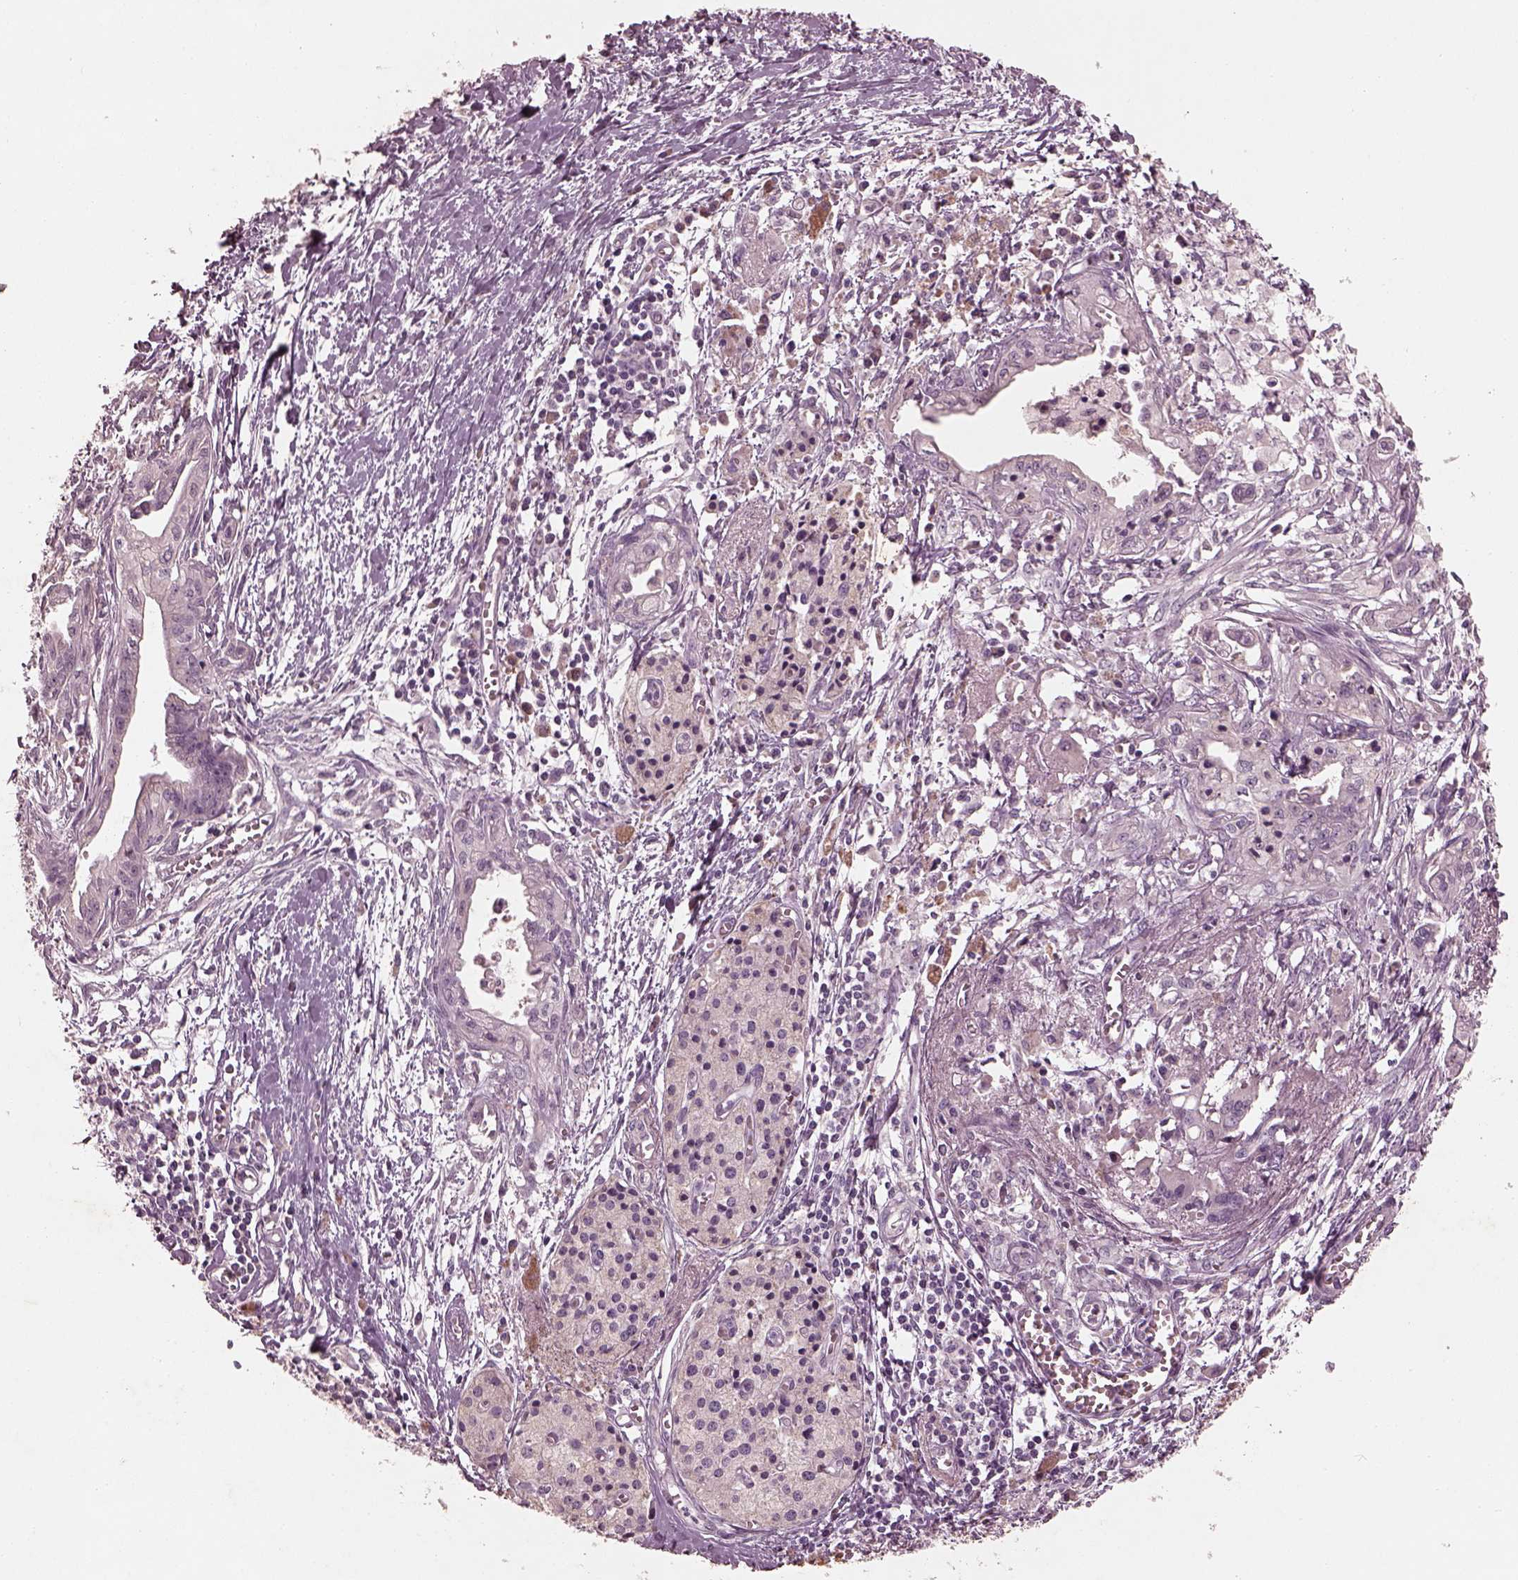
{"staining": {"intensity": "negative", "quantity": "none", "location": "none"}, "tissue": "pancreatic cancer", "cell_type": "Tumor cells", "image_type": "cancer", "snomed": [{"axis": "morphology", "description": "Adenocarcinoma, NOS"}, {"axis": "topography", "description": "Pancreas"}], "caption": "Tumor cells are negative for protein expression in human pancreatic adenocarcinoma.", "gene": "FRRS1L", "patient": {"sex": "female", "age": 61}}